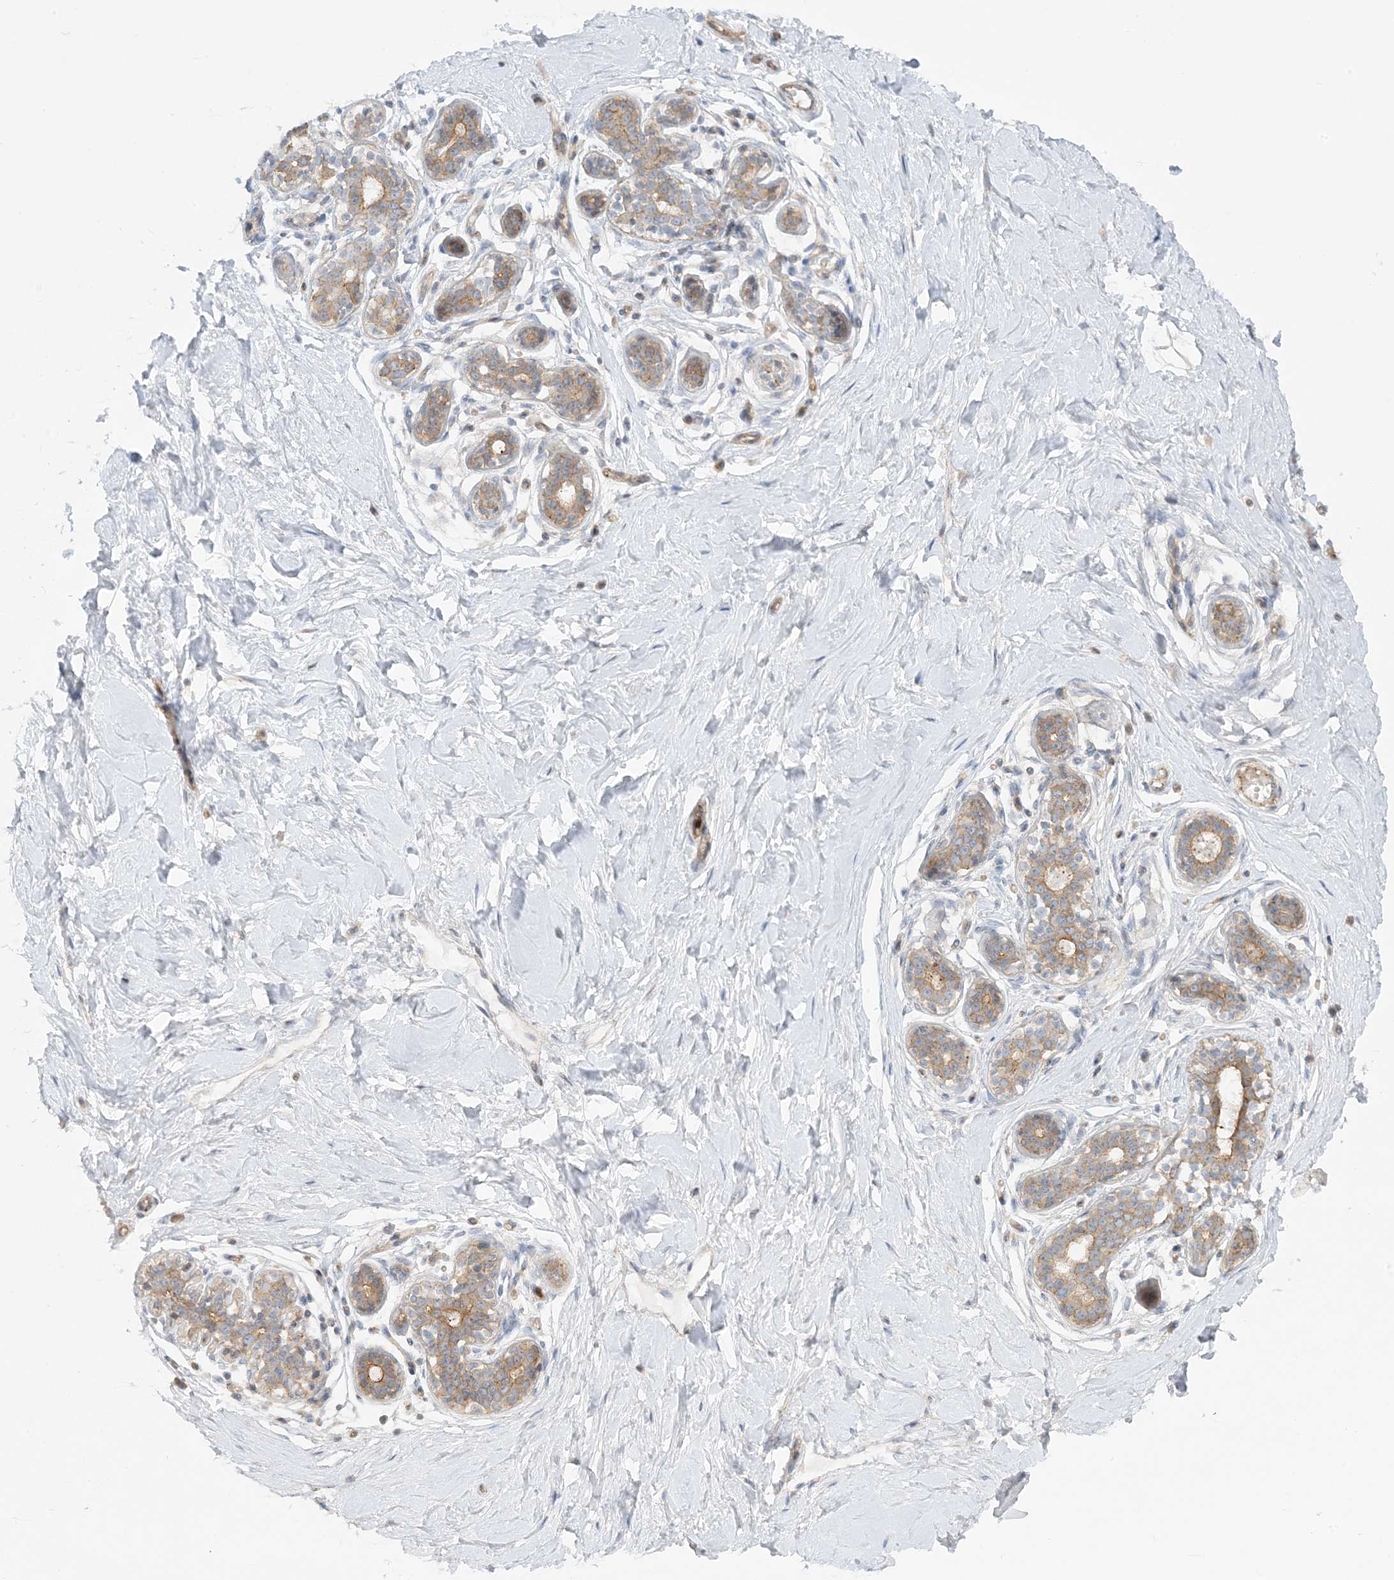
{"staining": {"intensity": "negative", "quantity": "none", "location": "none"}, "tissue": "breast", "cell_type": "Adipocytes", "image_type": "normal", "snomed": [{"axis": "morphology", "description": "Normal tissue, NOS"}, {"axis": "morphology", "description": "Adenoma, NOS"}, {"axis": "topography", "description": "Breast"}], "caption": "Micrograph shows no significant protein staining in adipocytes of benign breast.", "gene": "ICMT", "patient": {"sex": "female", "age": 23}}